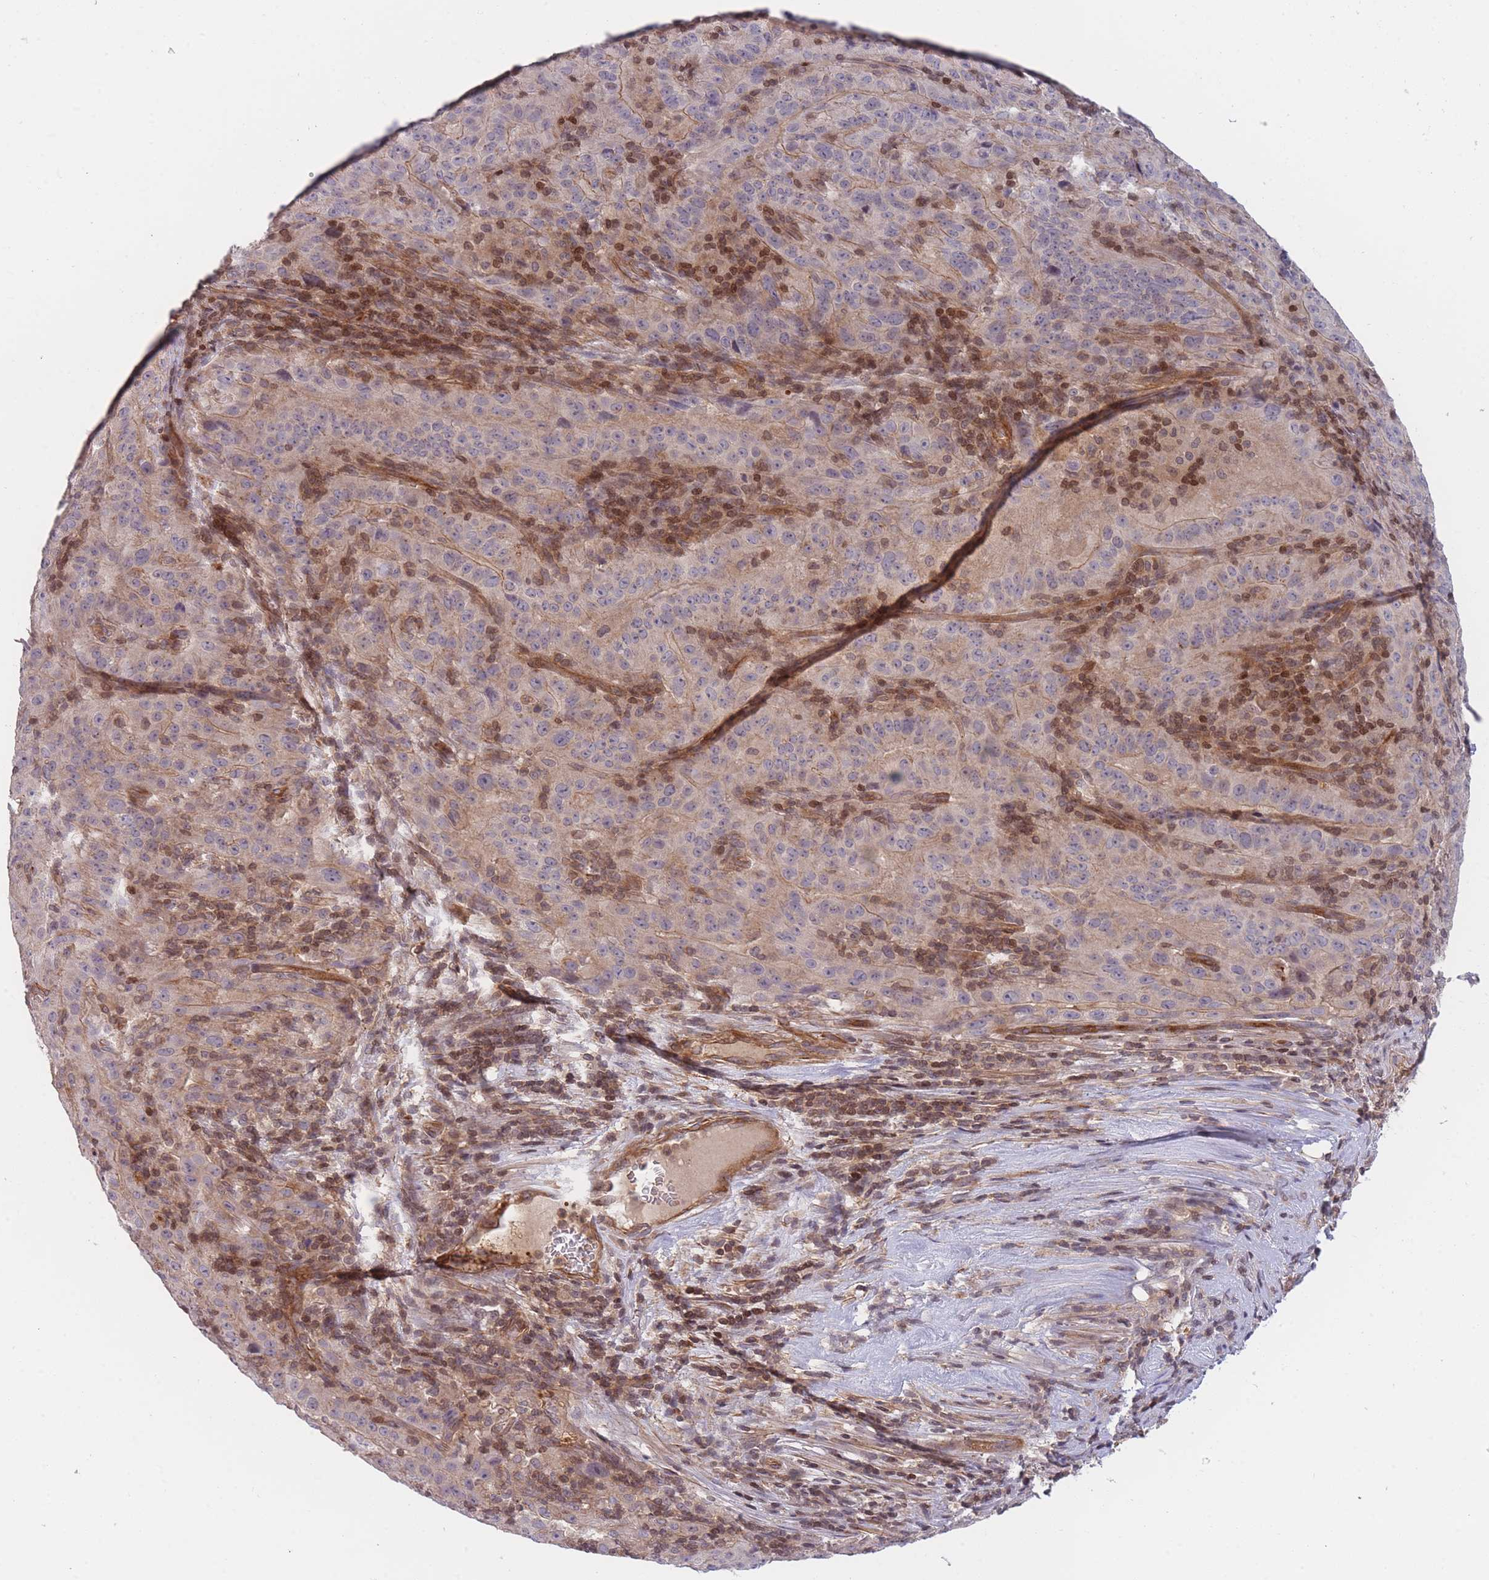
{"staining": {"intensity": "weak", "quantity": "<25%", "location": "cytoplasmic/membranous"}, "tissue": "pancreatic cancer", "cell_type": "Tumor cells", "image_type": "cancer", "snomed": [{"axis": "morphology", "description": "Adenocarcinoma, NOS"}, {"axis": "topography", "description": "Pancreas"}], "caption": "Immunohistochemistry (IHC) of pancreatic adenocarcinoma shows no positivity in tumor cells.", "gene": "SLC35F5", "patient": {"sex": "male", "age": 63}}